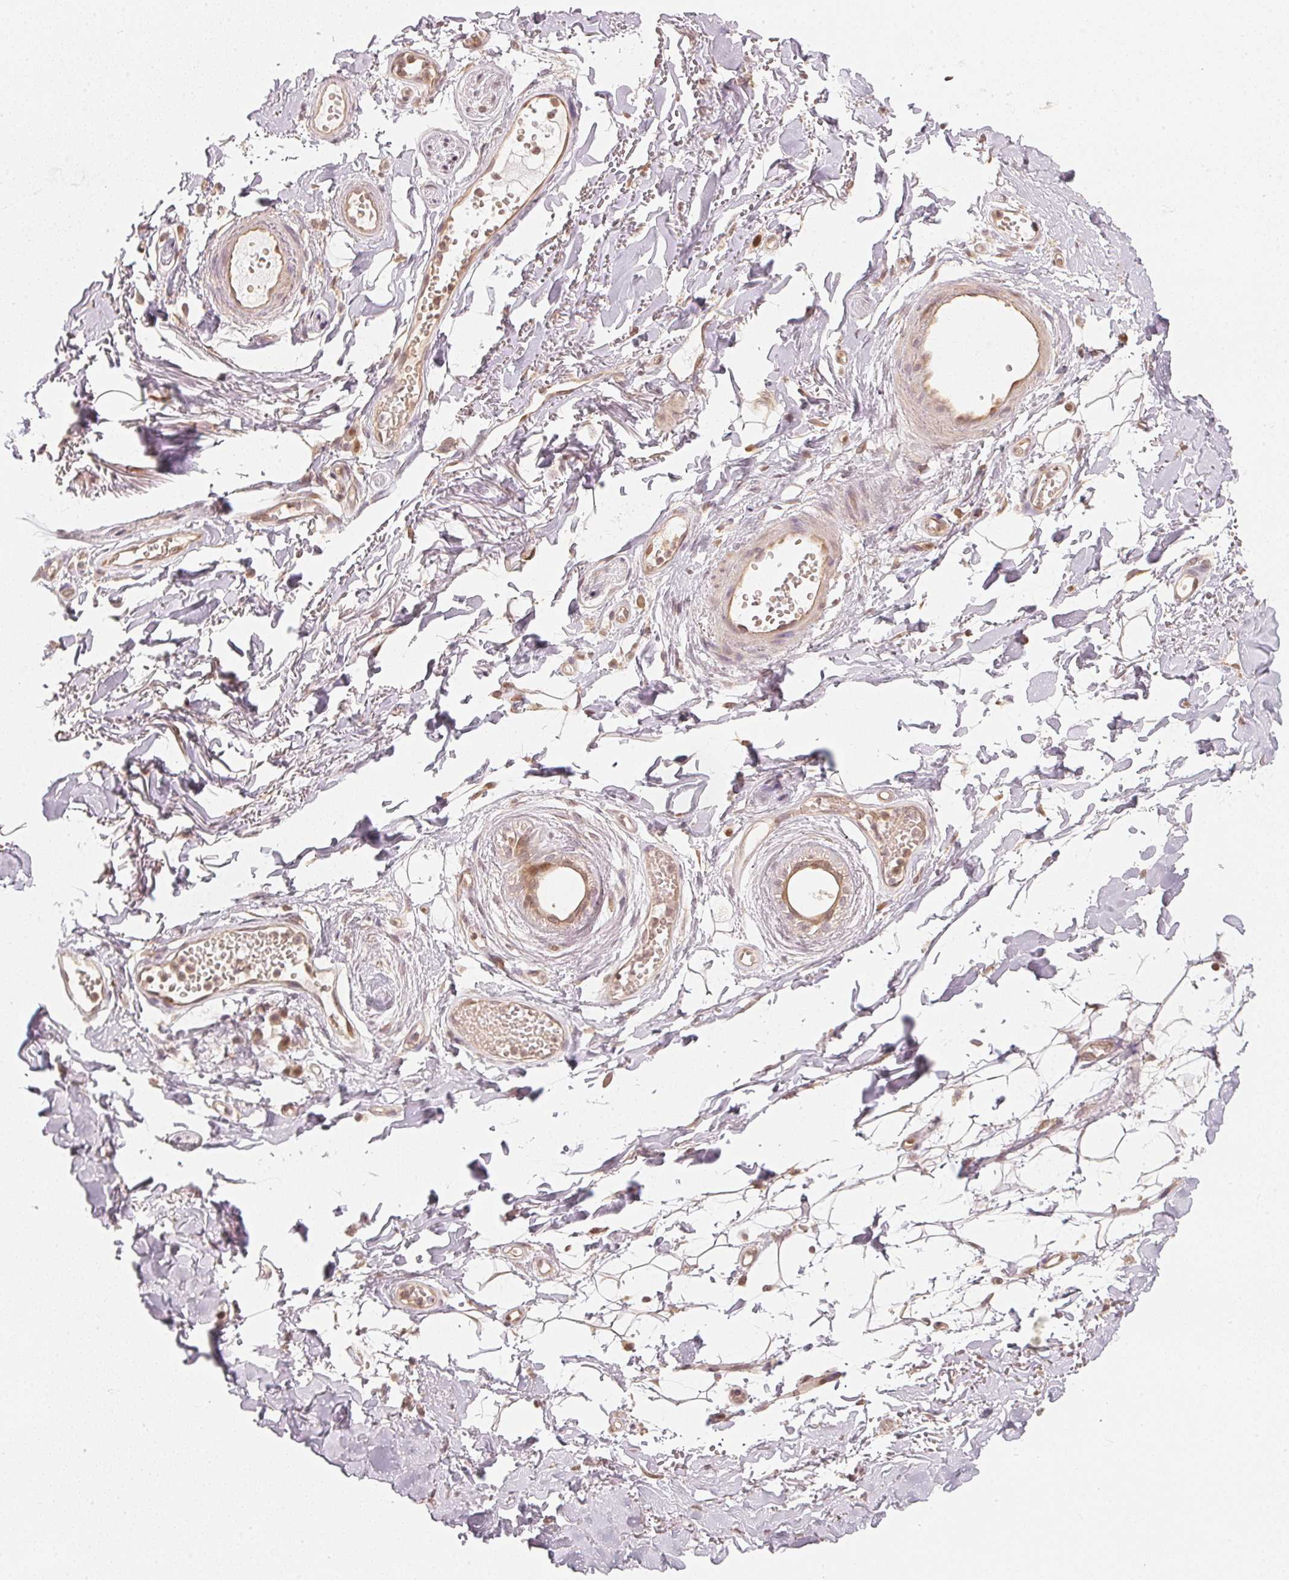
{"staining": {"intensity": "weak", "quantity": ">75%", "location": "cytoplasmic/membranous,nuclear"}, "tissue": "adipose tissue", "cell_type": "Adipocytes", "image_type": "normal", "snomed": [{"axis": "morphology", "description": "Normal tissue, NOS"}, {"axis": "topography", "description": "Anal"}, {"axis": "topography", "description": "Peripheral nerve tissue"}], "caption": "An image of human adipose tissue stained for a protein exhibits weak cytoplasmic/membranous,nuclear brown staining in adipocytes. (DAB (3,3'-diaminobenzidine) IHC with brightfield microscopy, high magnification).", "gene": "UBE2L3", "patient": {"sex": "male", "age": 78}}